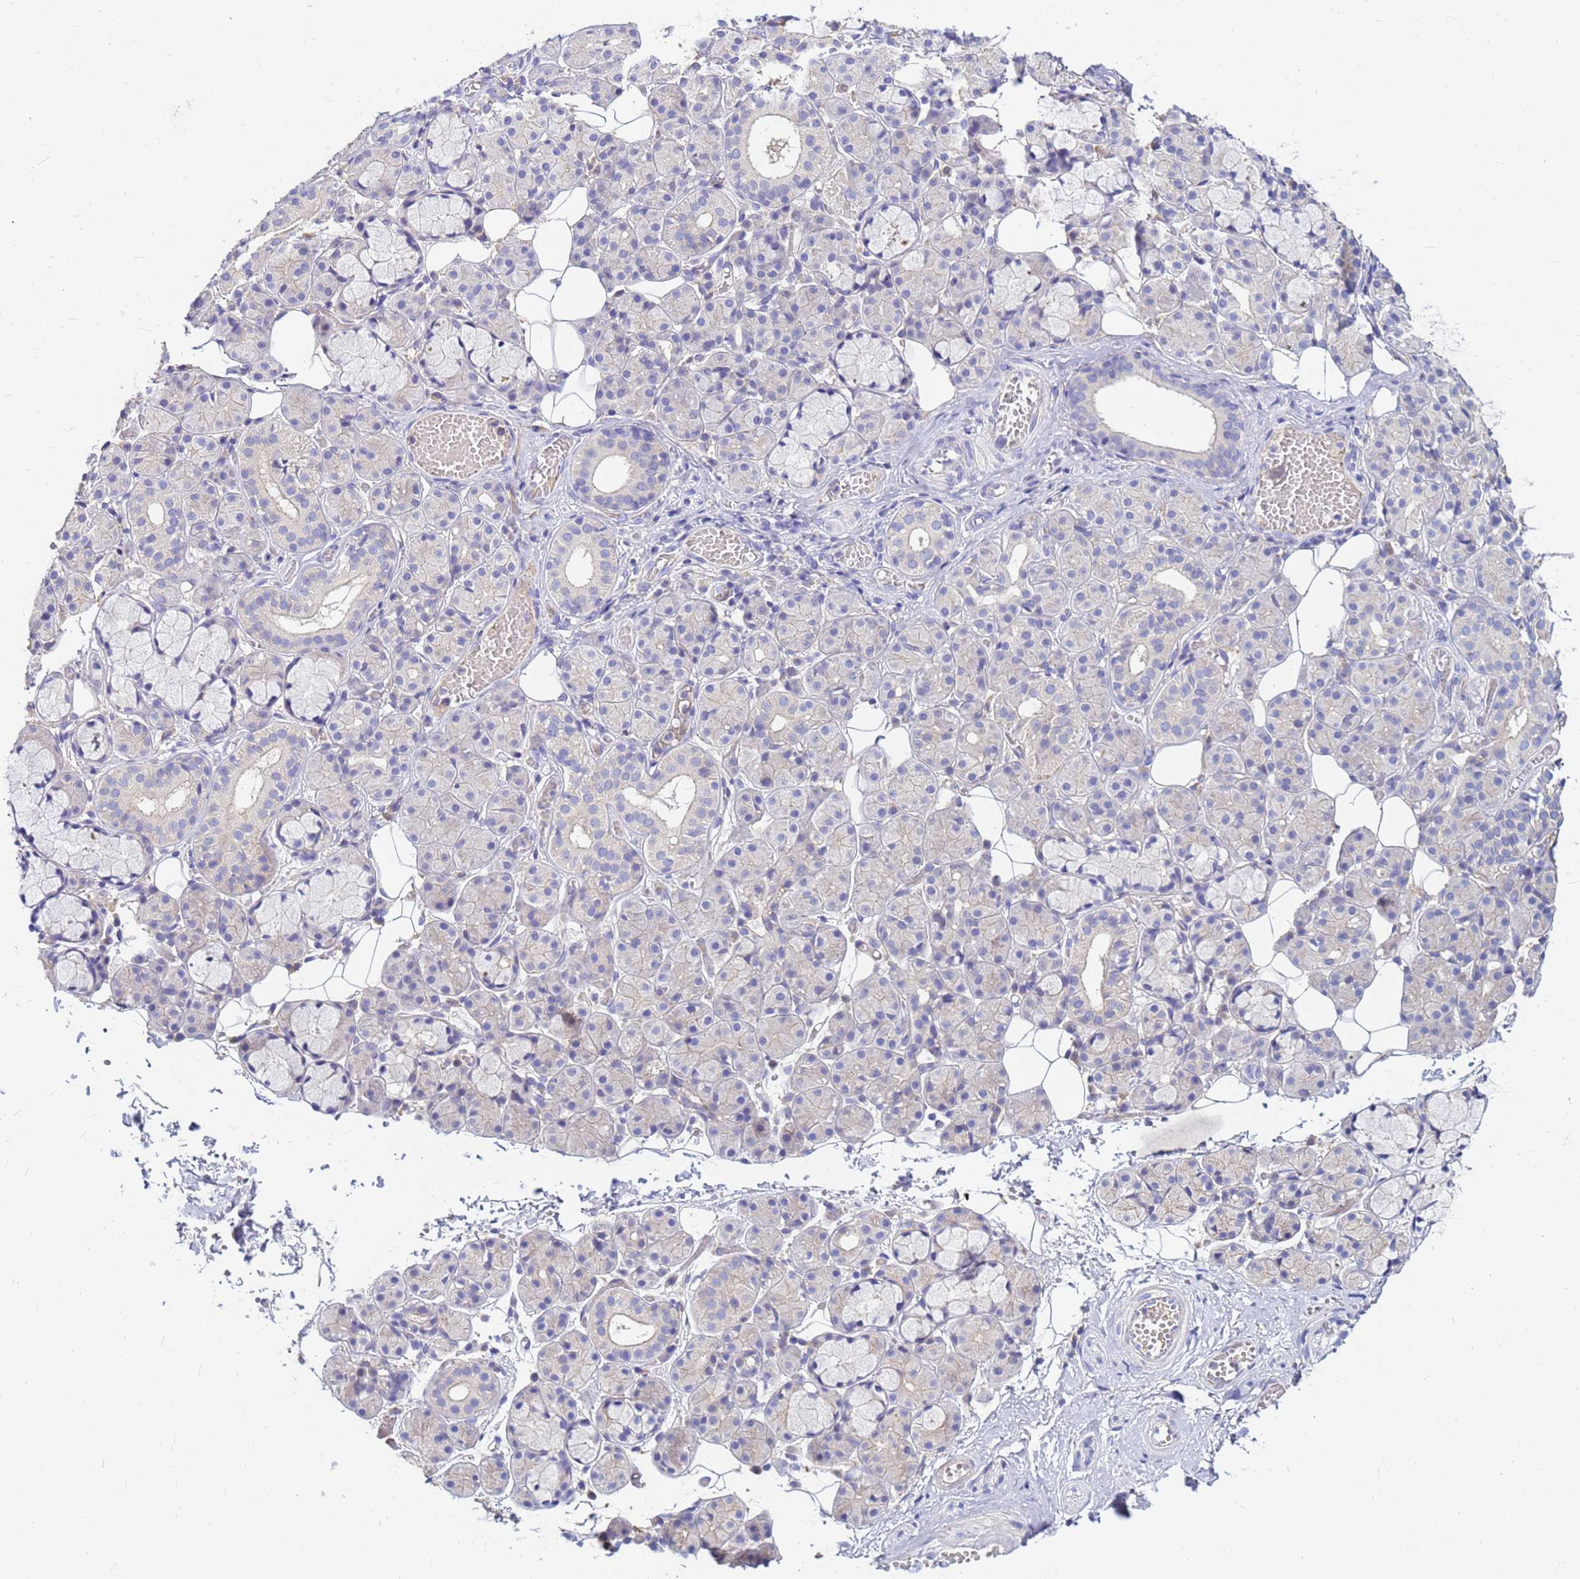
{"staining": {"intensity": "negative", "quantity": "none", "location": "none"}, "tissue": "salivary gland", "cell_type": "Glandular cells", "image_type": "normal", "snomed": [{"axis": "morphology", "description": "Normal tissue, NOS"}, {"axis": "topography", "description": "Salivary gland"}], "caption": "Human salivary gland stained for a protein using immunohistochemistry reveals no expression in glandular cells.", "gene": "DPRX", "patient": {"sex": "male", "age": 63}}